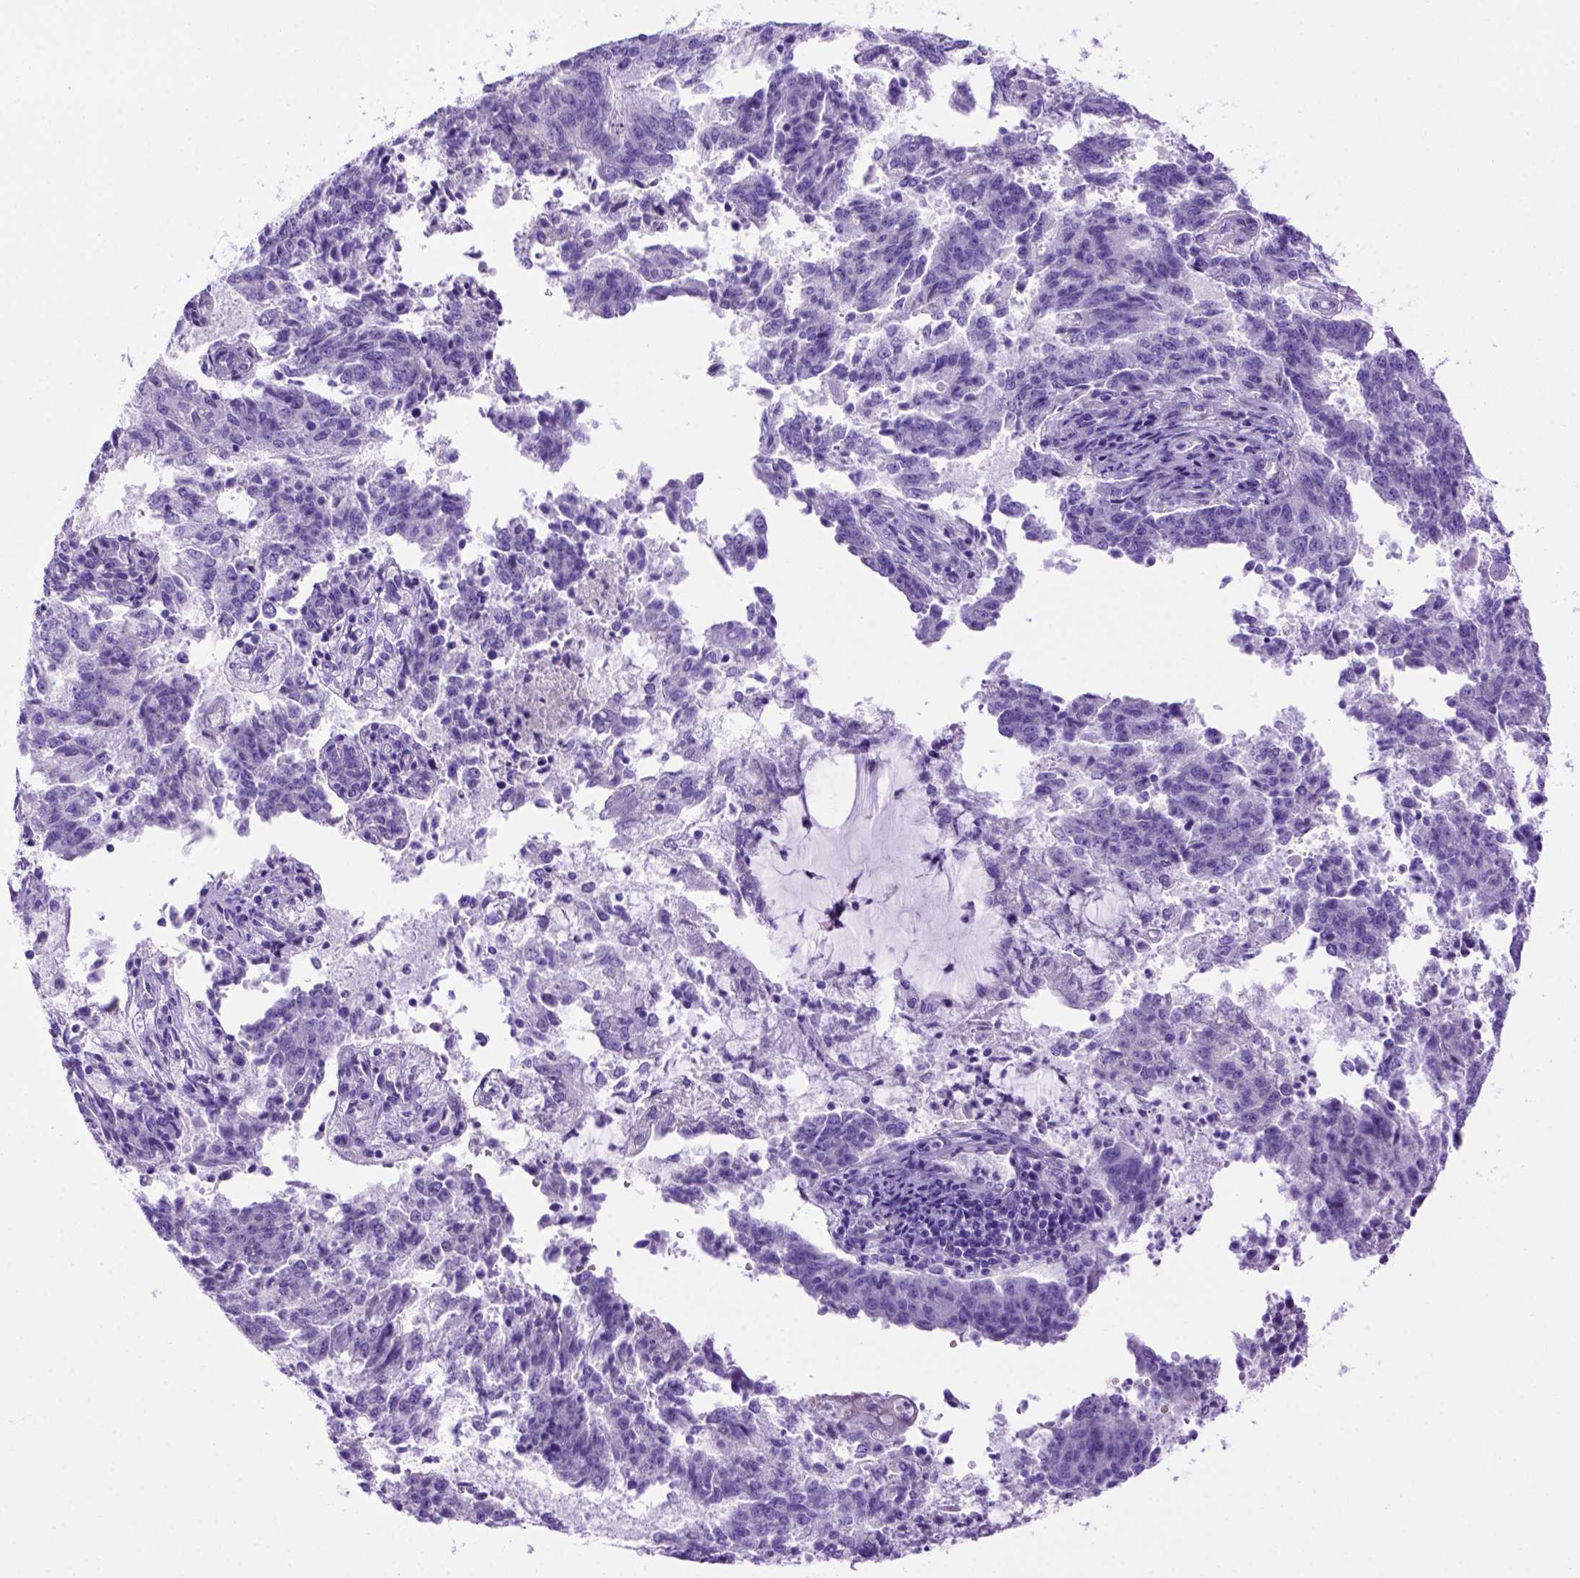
{"staining": {"intensity": "negative", "quantity": "none", "location": "none"}, "tissue": "endometrial cancer", "cell_type": "Tumor cells", "image_type": "cancer", "snomed": [{"axis": "morphology", "description": "Adenocarcinoma, NOS"}, {"axis": "topography", "description": "Endometrium"}], "caption": "Histopathology image shows no protein positivity in tumor cells of endometrial cancer (adenocarcinoma) tissue.", "gene": "MEOX2", "patient": {"sex": "female", "age": 82}}